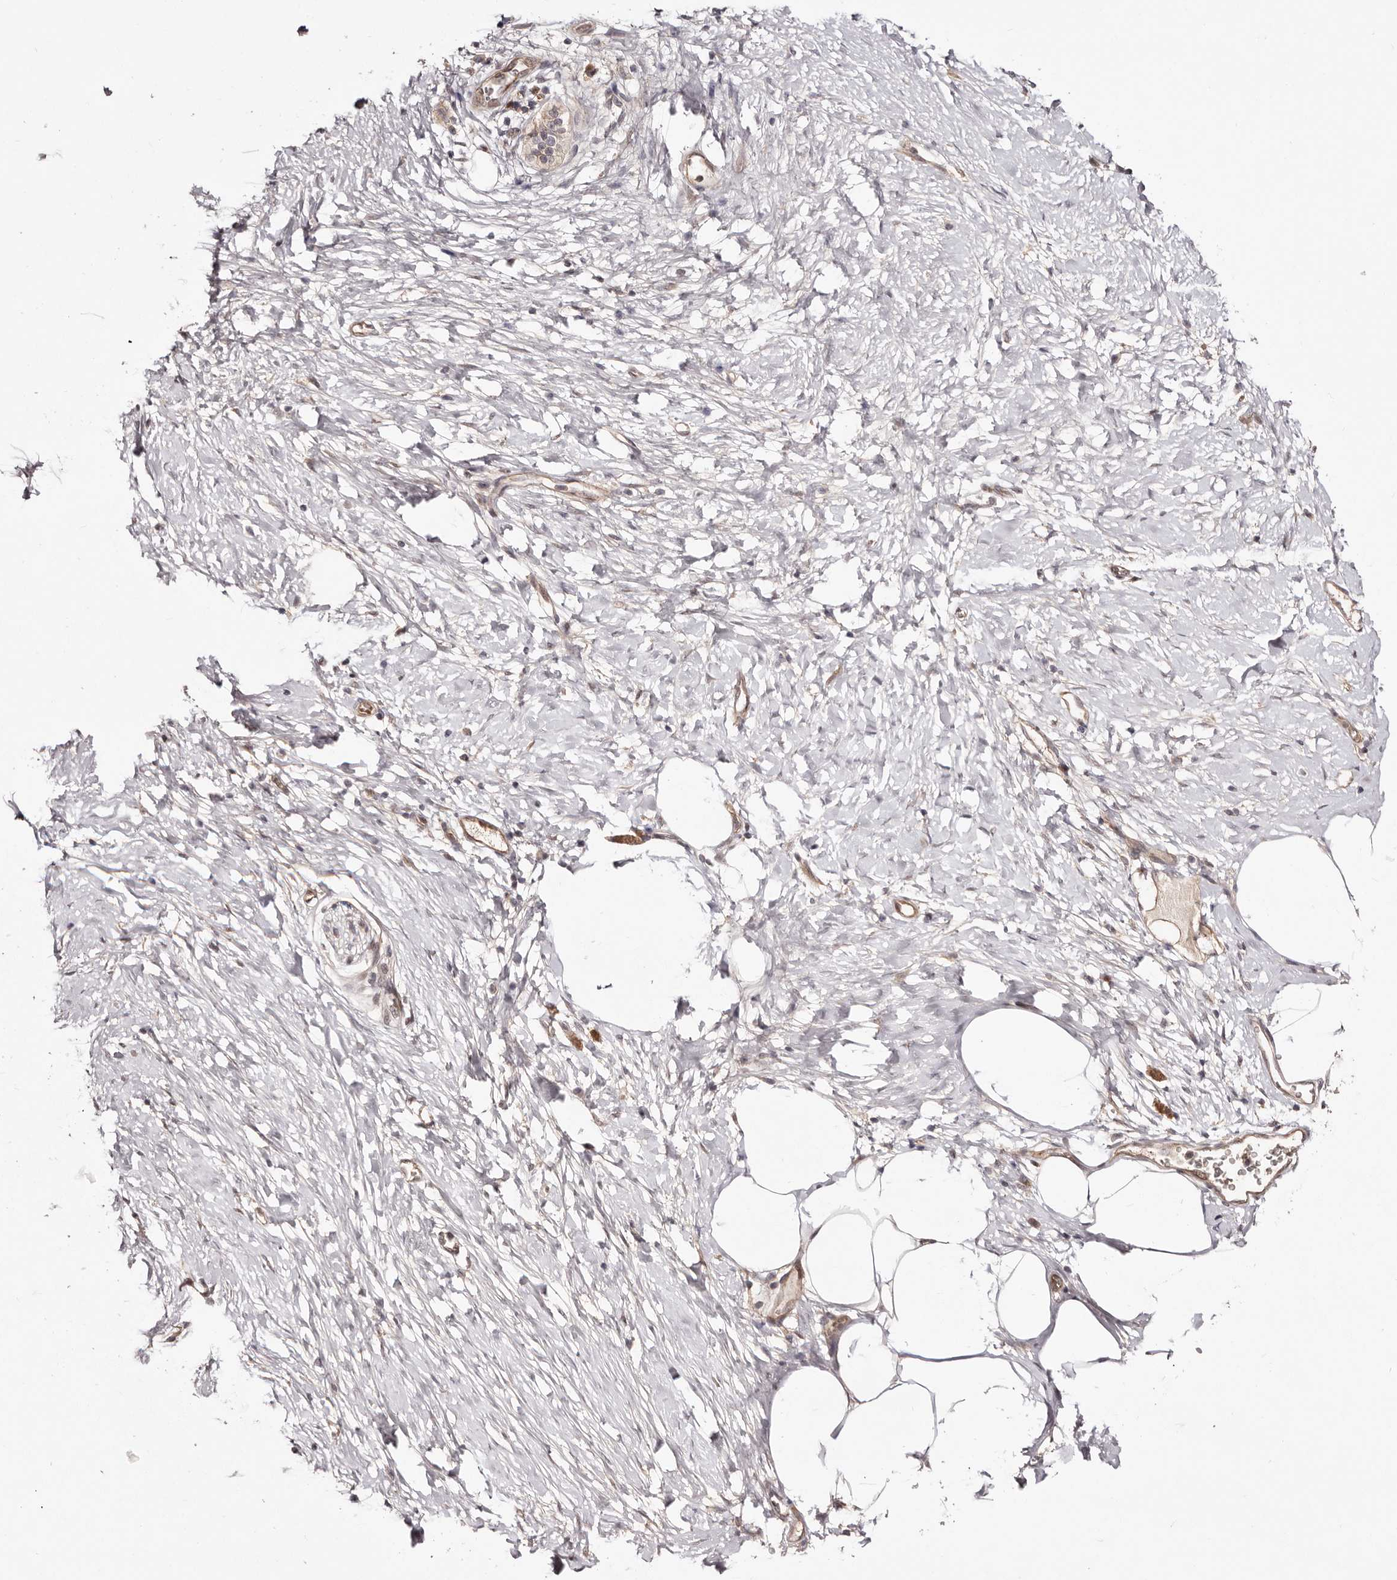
{"staining": {"intensity": "negative", "quantity": "none", "location": "none"}, "tissue": "pancreatic cancer", "cell_type": "Tumor cells", "image_type": "cancer", "snomed": [{"axis": "morphology", "description": "Adenocarcinoma, NOS"}, {"axis": "topography", "description": "Pancreas"}], "caption": "The photomicrograph demonstrates no staining of tumor cells in pancreatic cancer.", "gene": "EGR3", "patient": {"sex": "male", "age": 50}}